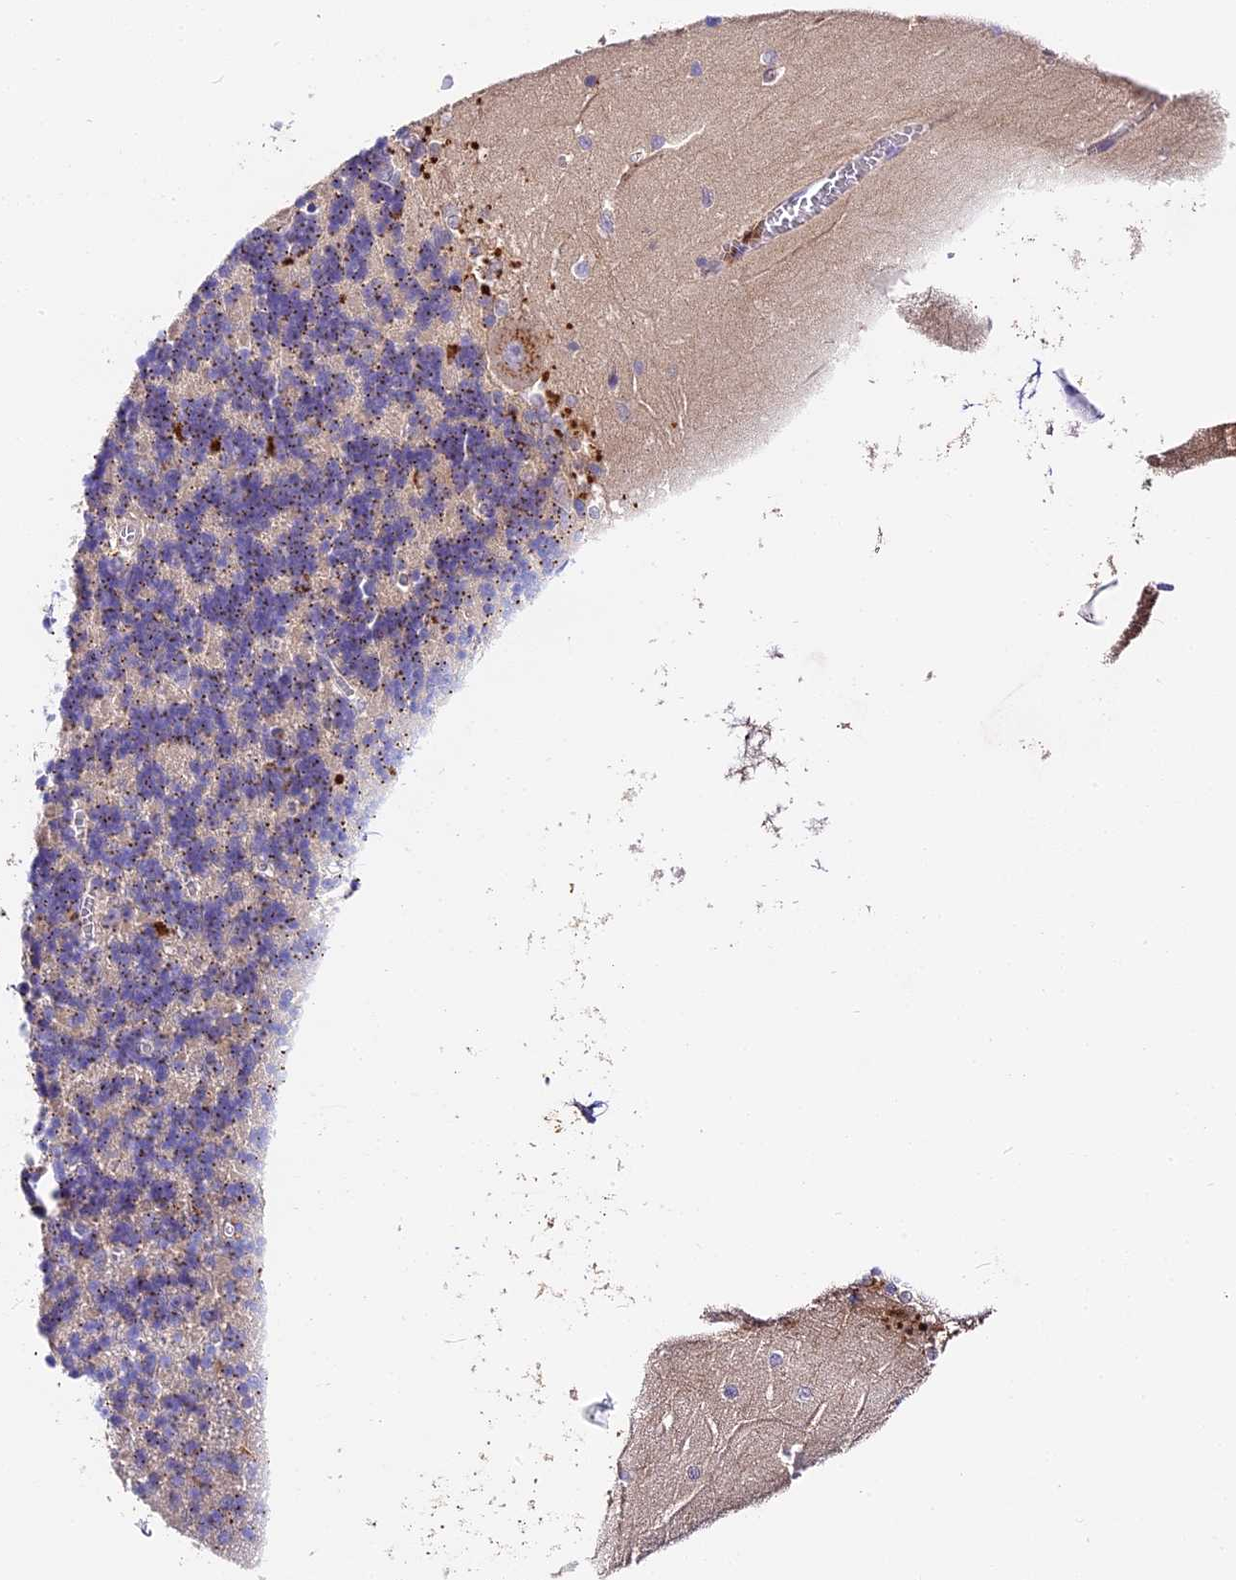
{"staining": {"intensity": "moderate", "quantity": "<25%", "location": "cytoplasmic/membranous"}, "tissue": "cerebellum", "cell_type": "Cells in granular layer", "image_type": "normal", "snomed": [{"axis": "morphology", "description": "Normal tissue, NOS"}, {"axis": "topography", "description": "Cerebellum"}], "caption": "Immunohistochemical staining of benign human cerebellum reveals moderate cytoplasmic/membranous protein staining in about <25% of cells in granular layer. (DAB IHC with brightfield microscopy, high magnification).", "gene": "LYPD6", "patient": {"sex": "male", "age": 37}}